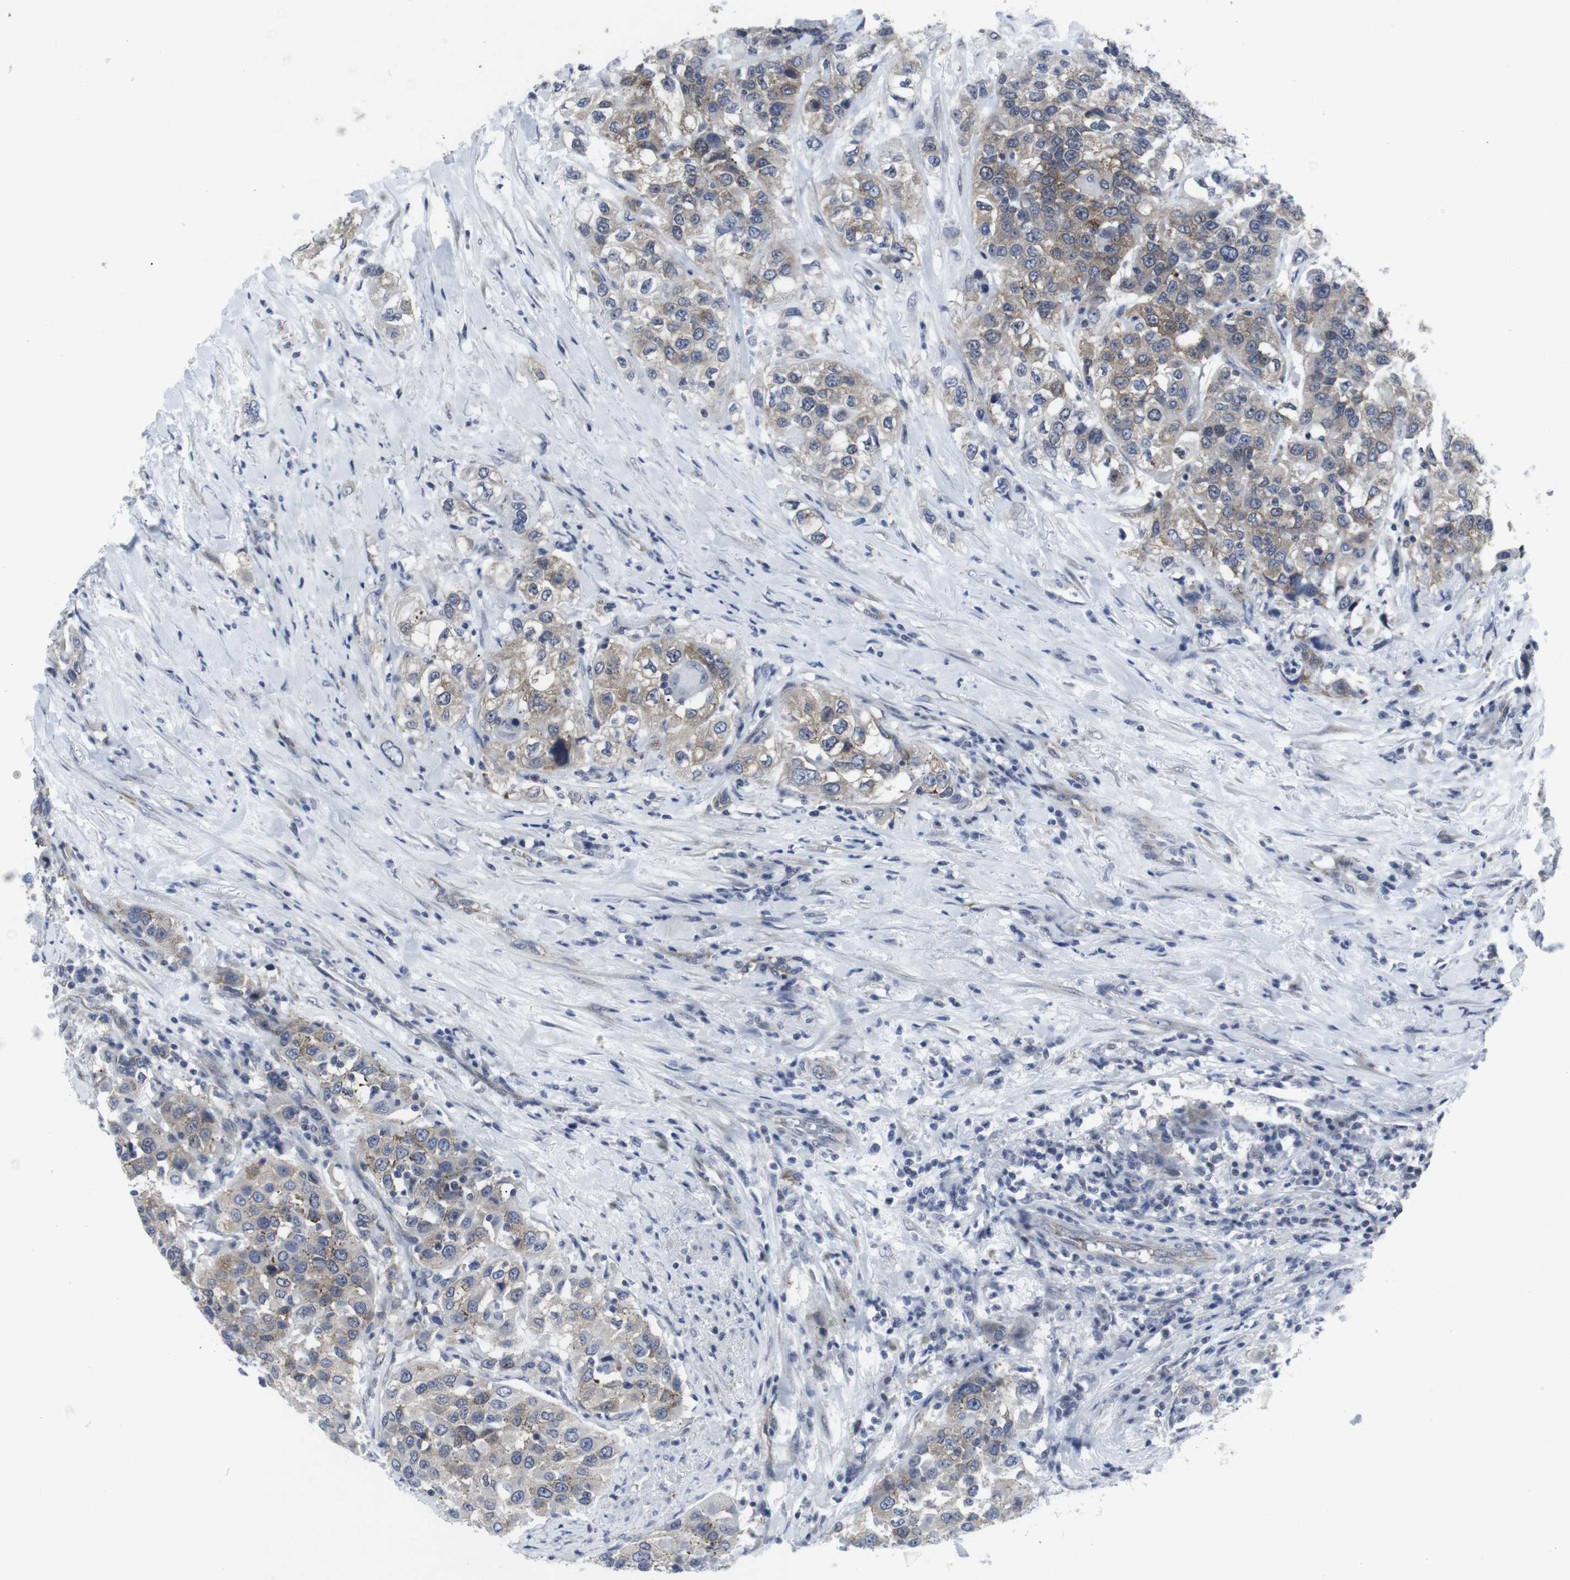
{"staining": {"intensity": "moderate", "quantity": ">75%", "location": "cytoplasmic/membranous"}, "tissue": "urothelial cancer", "cell_type": "Tumor cells", "image_type": "cancer", "snomed": [{"axis": "morphology", "description": "Urothelial carcinoma, High grade"}, {"axis": "topography", "description": "Urinary bladder"}], "caption": "Moderate cytoplasmic/membranous staining is identified in about >75% of tumor cells in urothelial cancer.", "gene": "GEMIN2", "patient": {"sex": "female", "age": 80}}